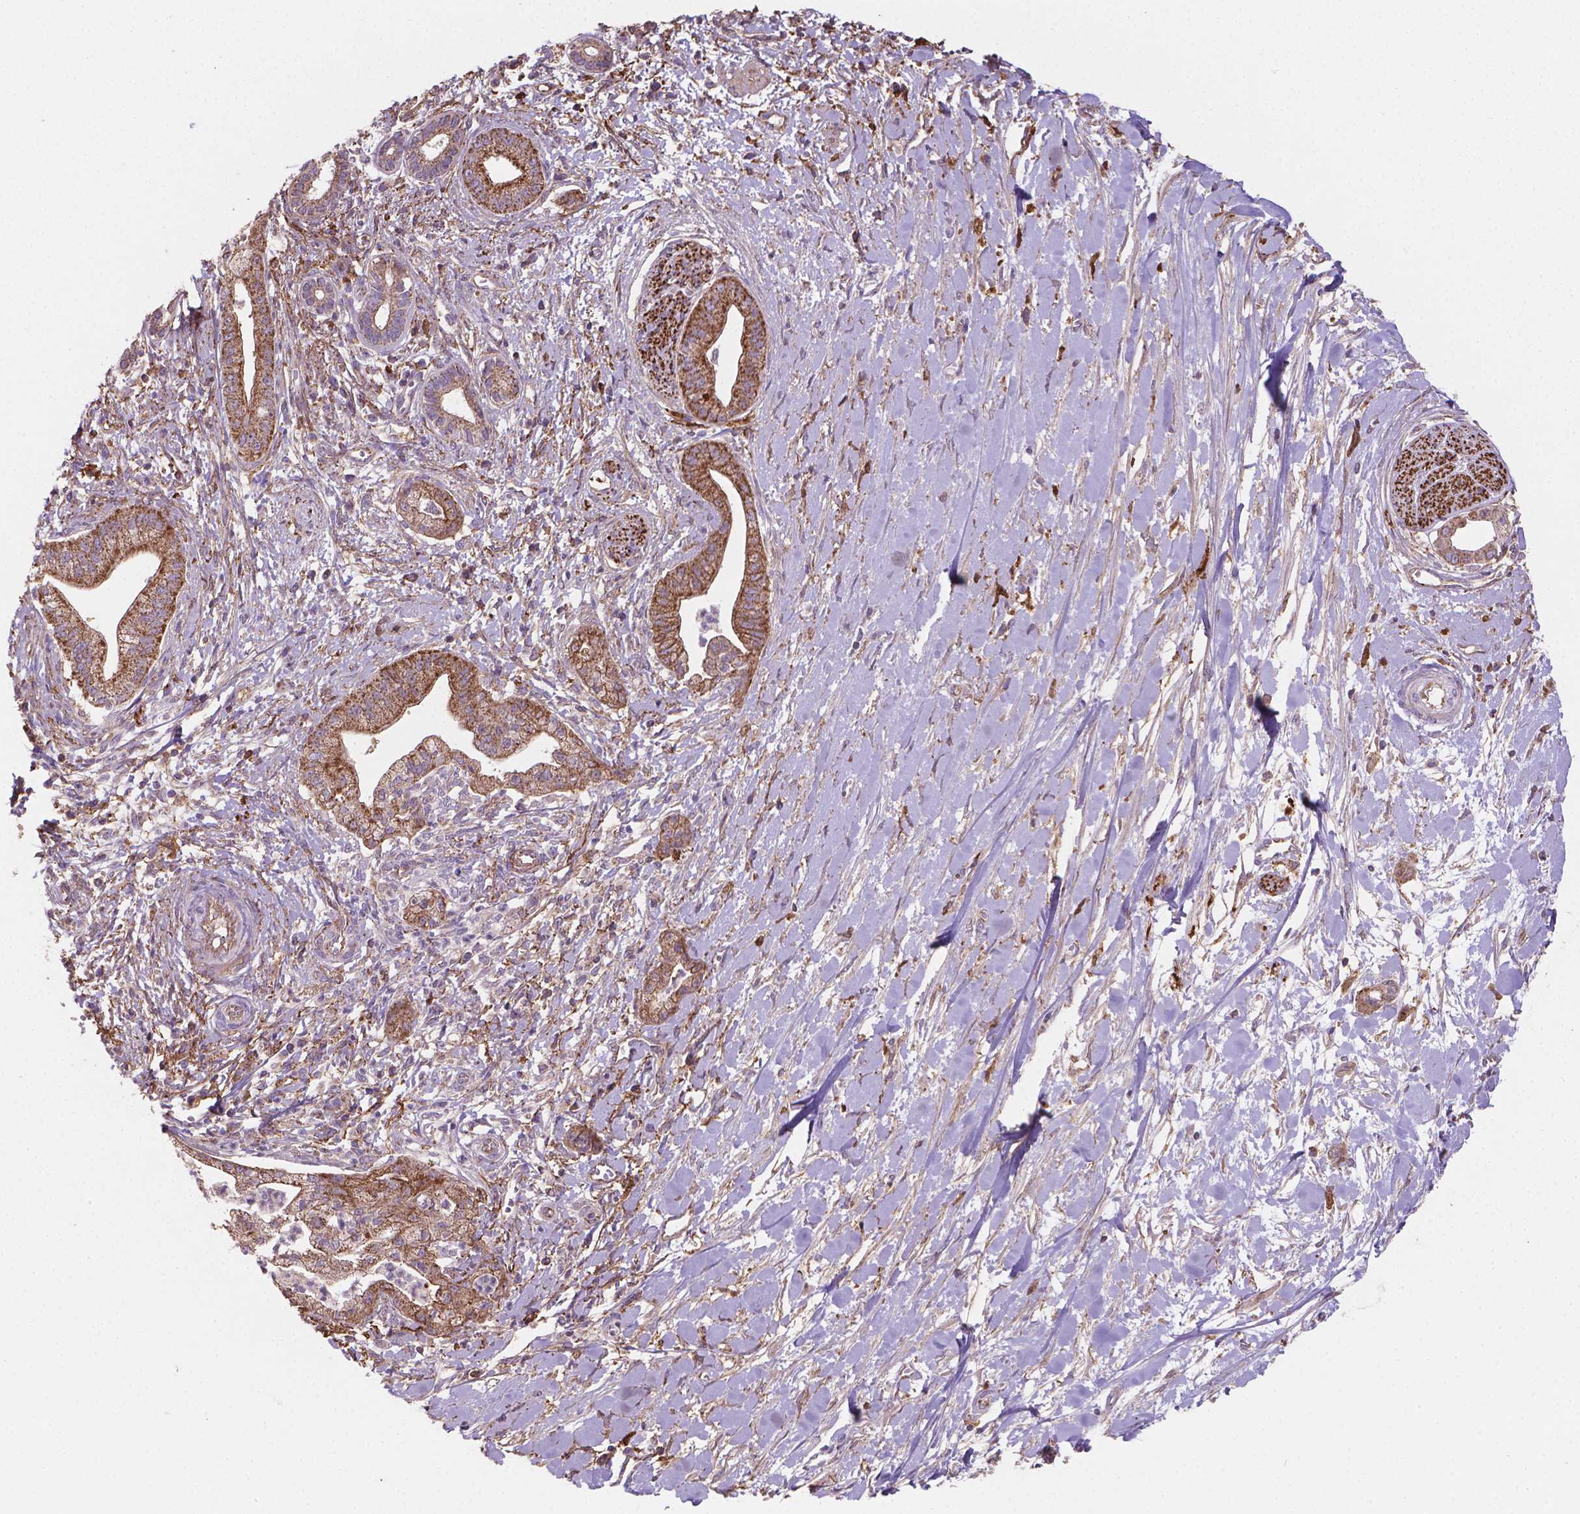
{"staining": {"intensity": "moderate", "quantity": ">75%", "location": "cytoplasmic/membranous"}, "tissue": "pancreatic cancer", "cell_type": "Tumor cells", "image_type": "cancer", "snomed": [{"axis": "morphology", "description": "Normal tissue, NOS"}, {"axis": "morphology", "description": "Adenocarcinoma, NOS"}, {"axis": "topography", "description": "Lymph node"}, {"axis": "topography", "description": "Pancreas"}], "caption": "Protein staining of pancreatic cancer tissue demonstrates moderate cytoplasmic/membranous positivity in approximately >75% of tumor cells. (DAB (3,3'-diaminobenzidine) = brown stain, brightfield microscopy at high magnification).", "gene": "TCAF1", "patient": {"sex": "female", "age": 58}}